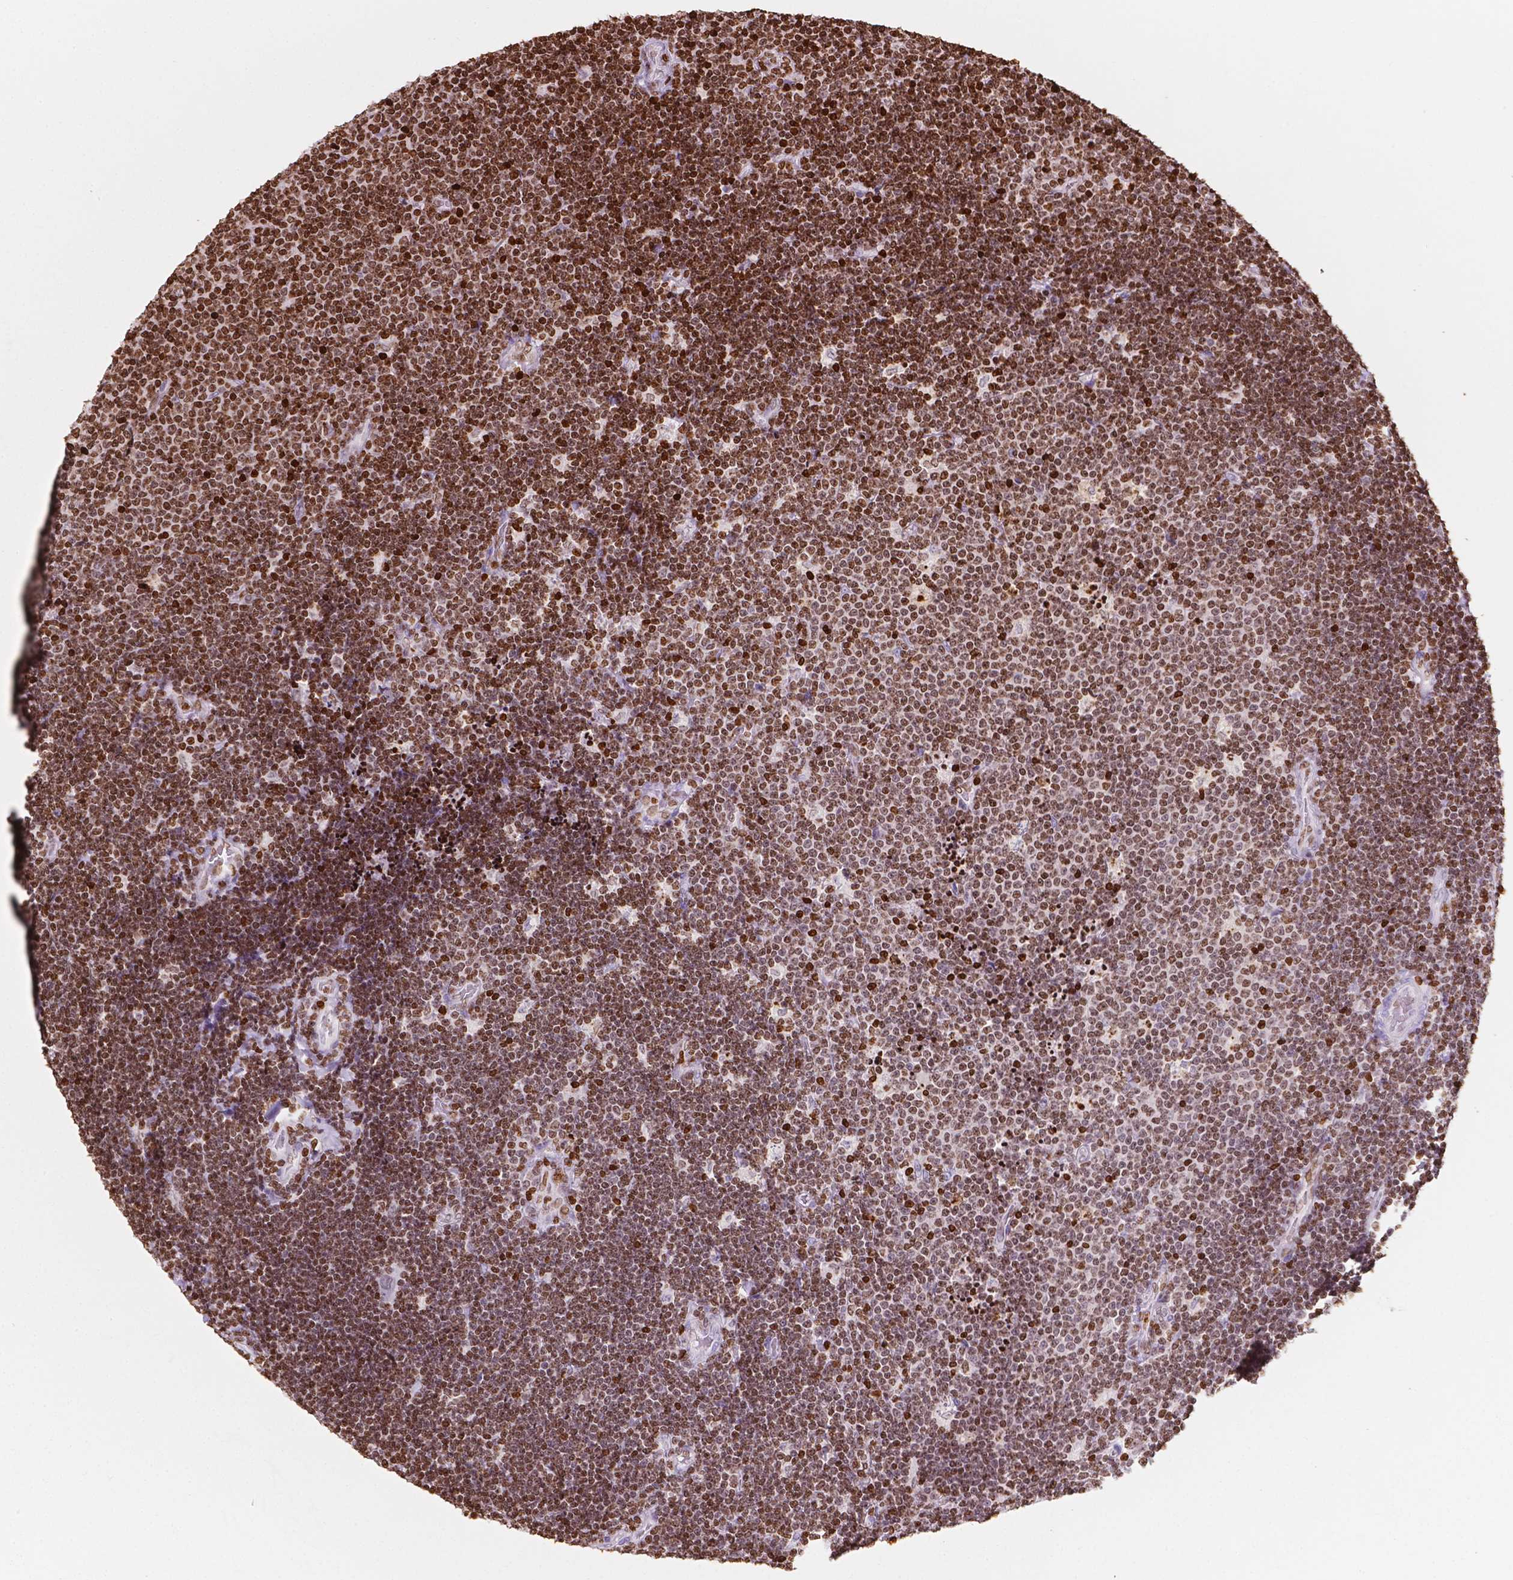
{"staining": {"intensity": "strong", "quantity": "25%-75%", "location": "nuclear"}, "tissue": "lymphoma", "cell_type": "Tumor cells", "image_type": "cancer", "snomed": [{"axis": "morphology", "description": "Malignant lymphoma, non-Hodgkin's type, Low grade"}, {"axis": "topography", "description": "Brain"}], "caption": "The immunohistochemical stain labels strong nuclear staining in tumor cells of lymphoma tissue.", "gene": "CBY3", "patient": {"sex": "female", "age": 66}}